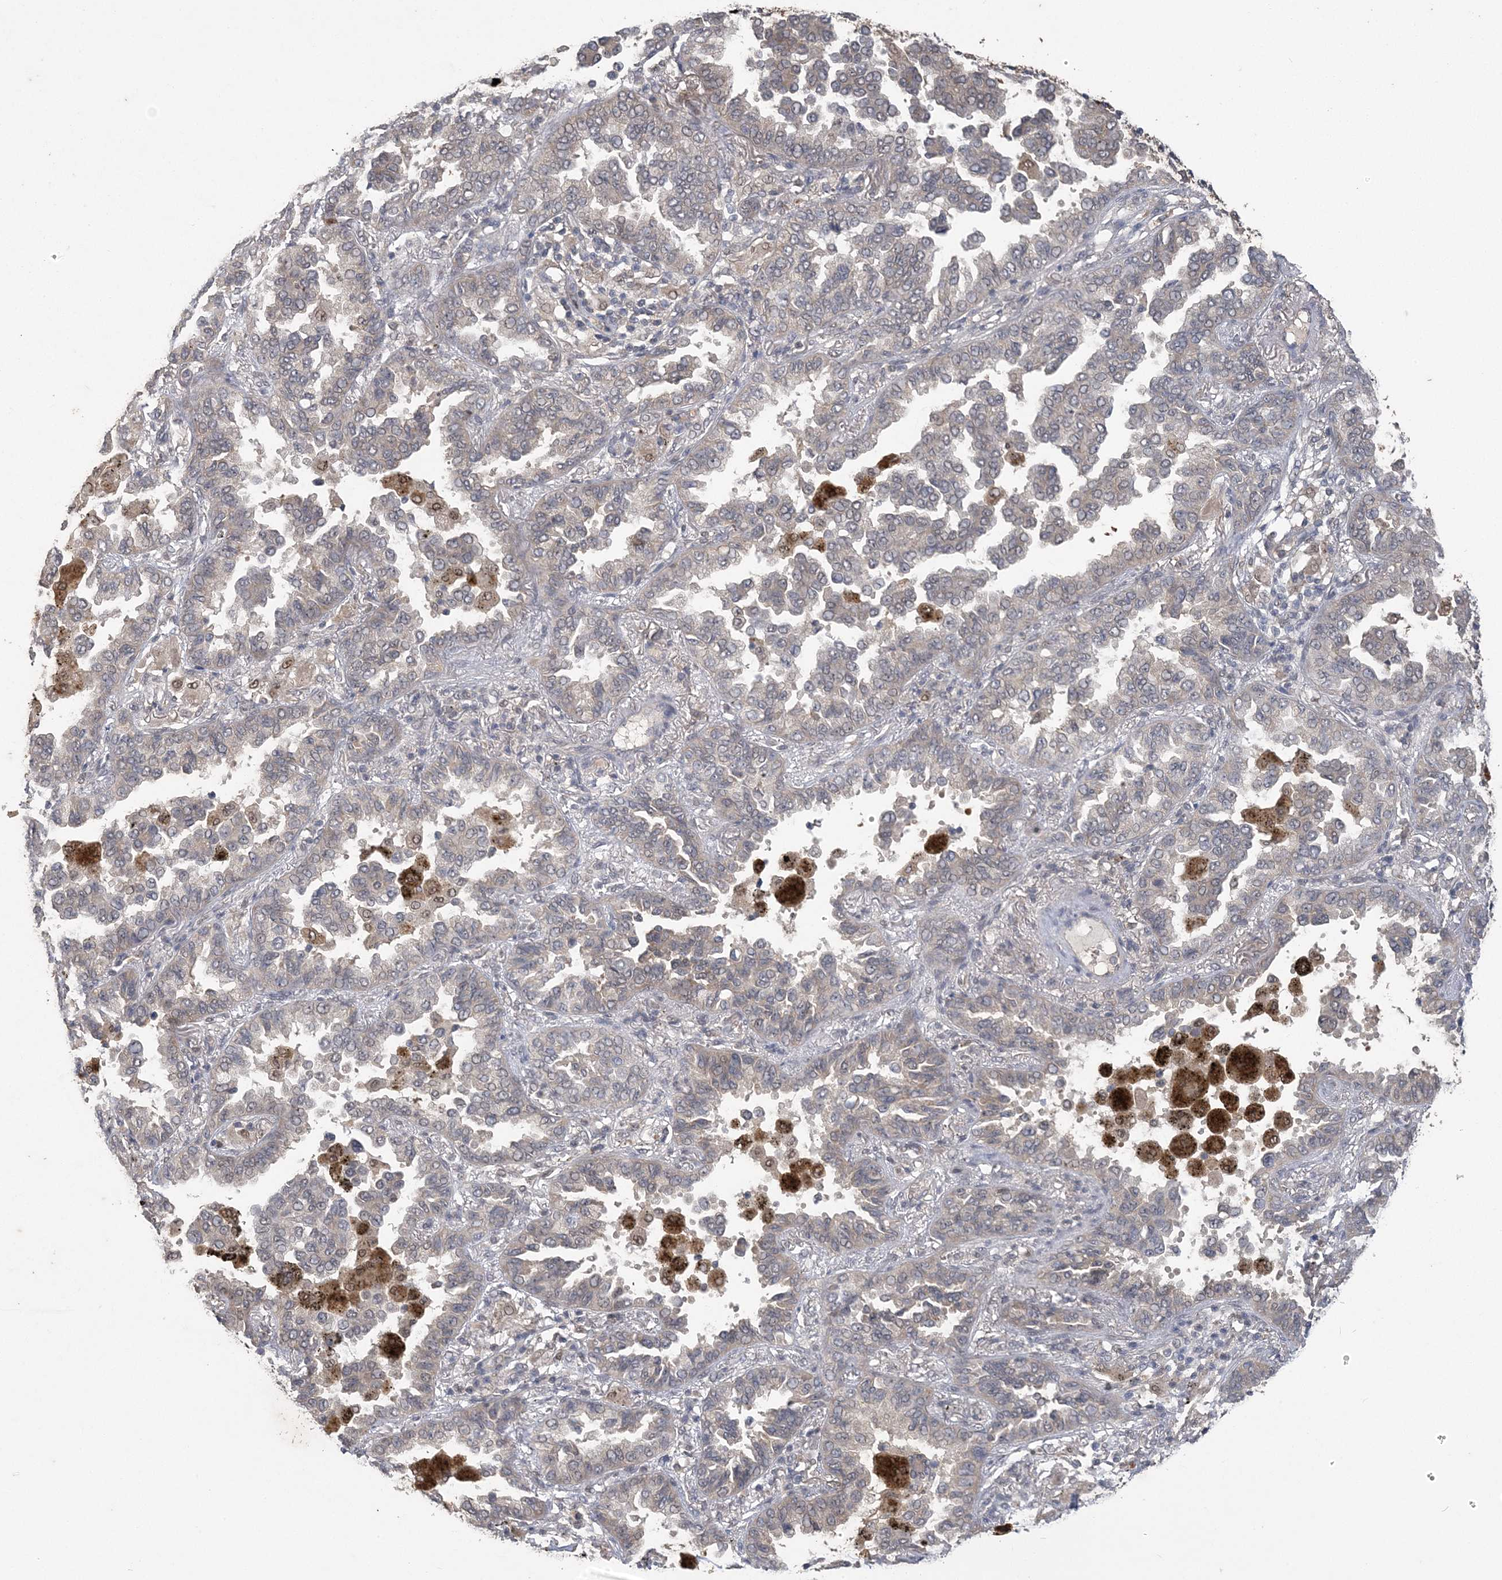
{"staining": {"intensity": "negative", "quantity": "none", "location": "none"}, "tissue": "lung cancer", "cell_type": "Tumor cells", "image_type": "cancer", "snomed": [{"axis": "morphology", "description": "Normal tissue, NOS"}, {"axis": "morphology", "description": "Adenocarcinoma, NOS"}, {"axis": "topography", "description": "Lung"}], "caption": "IHC of human lung cancer demonstrates no staining in tumor cells.", "gene": "ZBTB7A", "patient": {"sex": "male", "age": 59}}